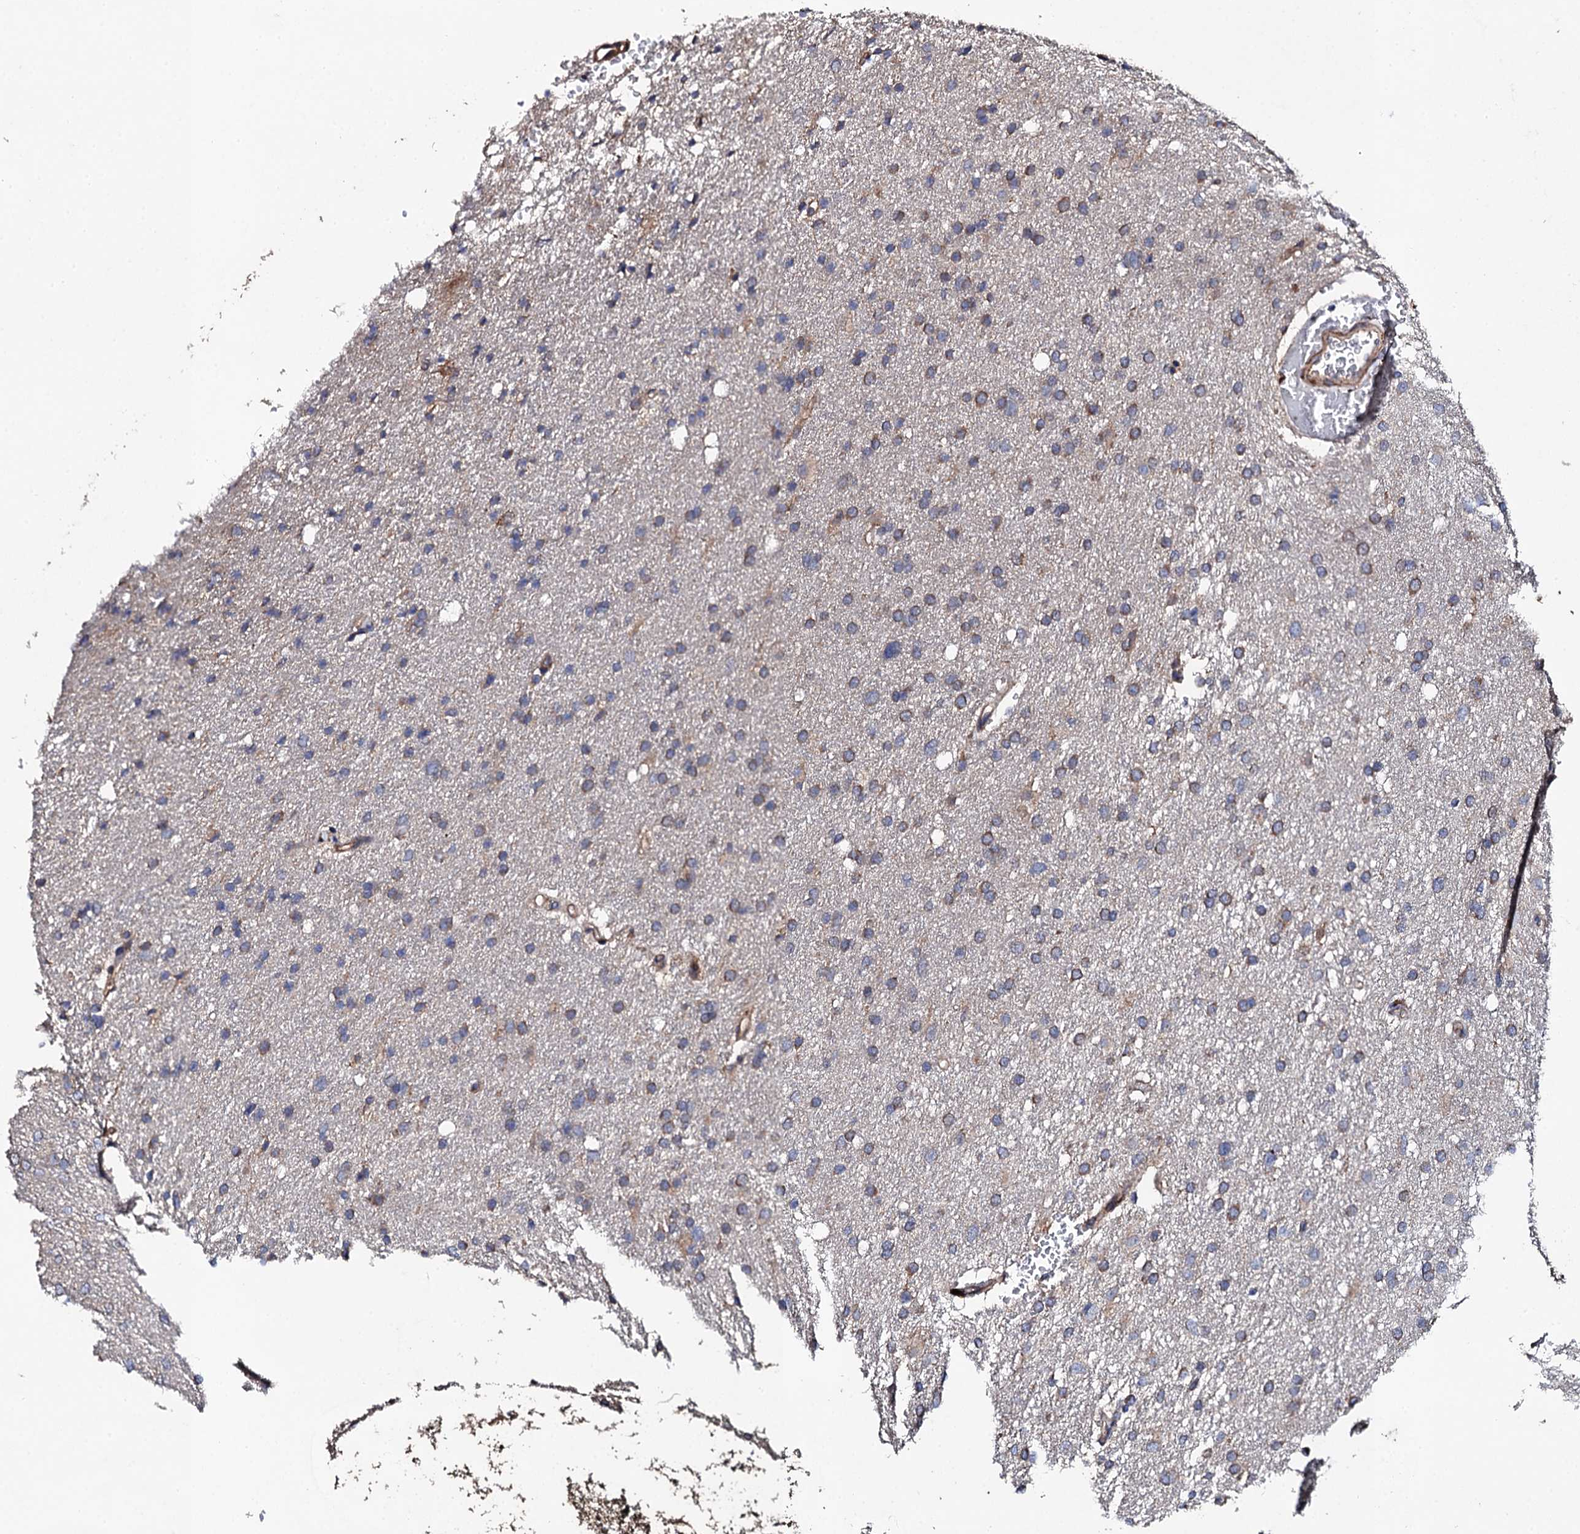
{"staining": {"intensity": "weak", "quantity": "25%-75%", "location": "cytoplasmic/membranous"}, "tissue": "glioma", "cell_type": "Tumor cells", "image_type": "cancer", "snomed": [{"axis": "morphology", "description": "Glioma, malignant, High grade"}, {"axis": "topography", "description": "Cerebral cortex"}], "caption": "Malignant glioma (high-grade) tissue displays weak cytoplasmic/membranous expression in approximately 25%-75% of tumor cells, visualized by immunohistochemistry.", "gene": "LIPT2", "patient": {"sex": "female", "age": 36}}